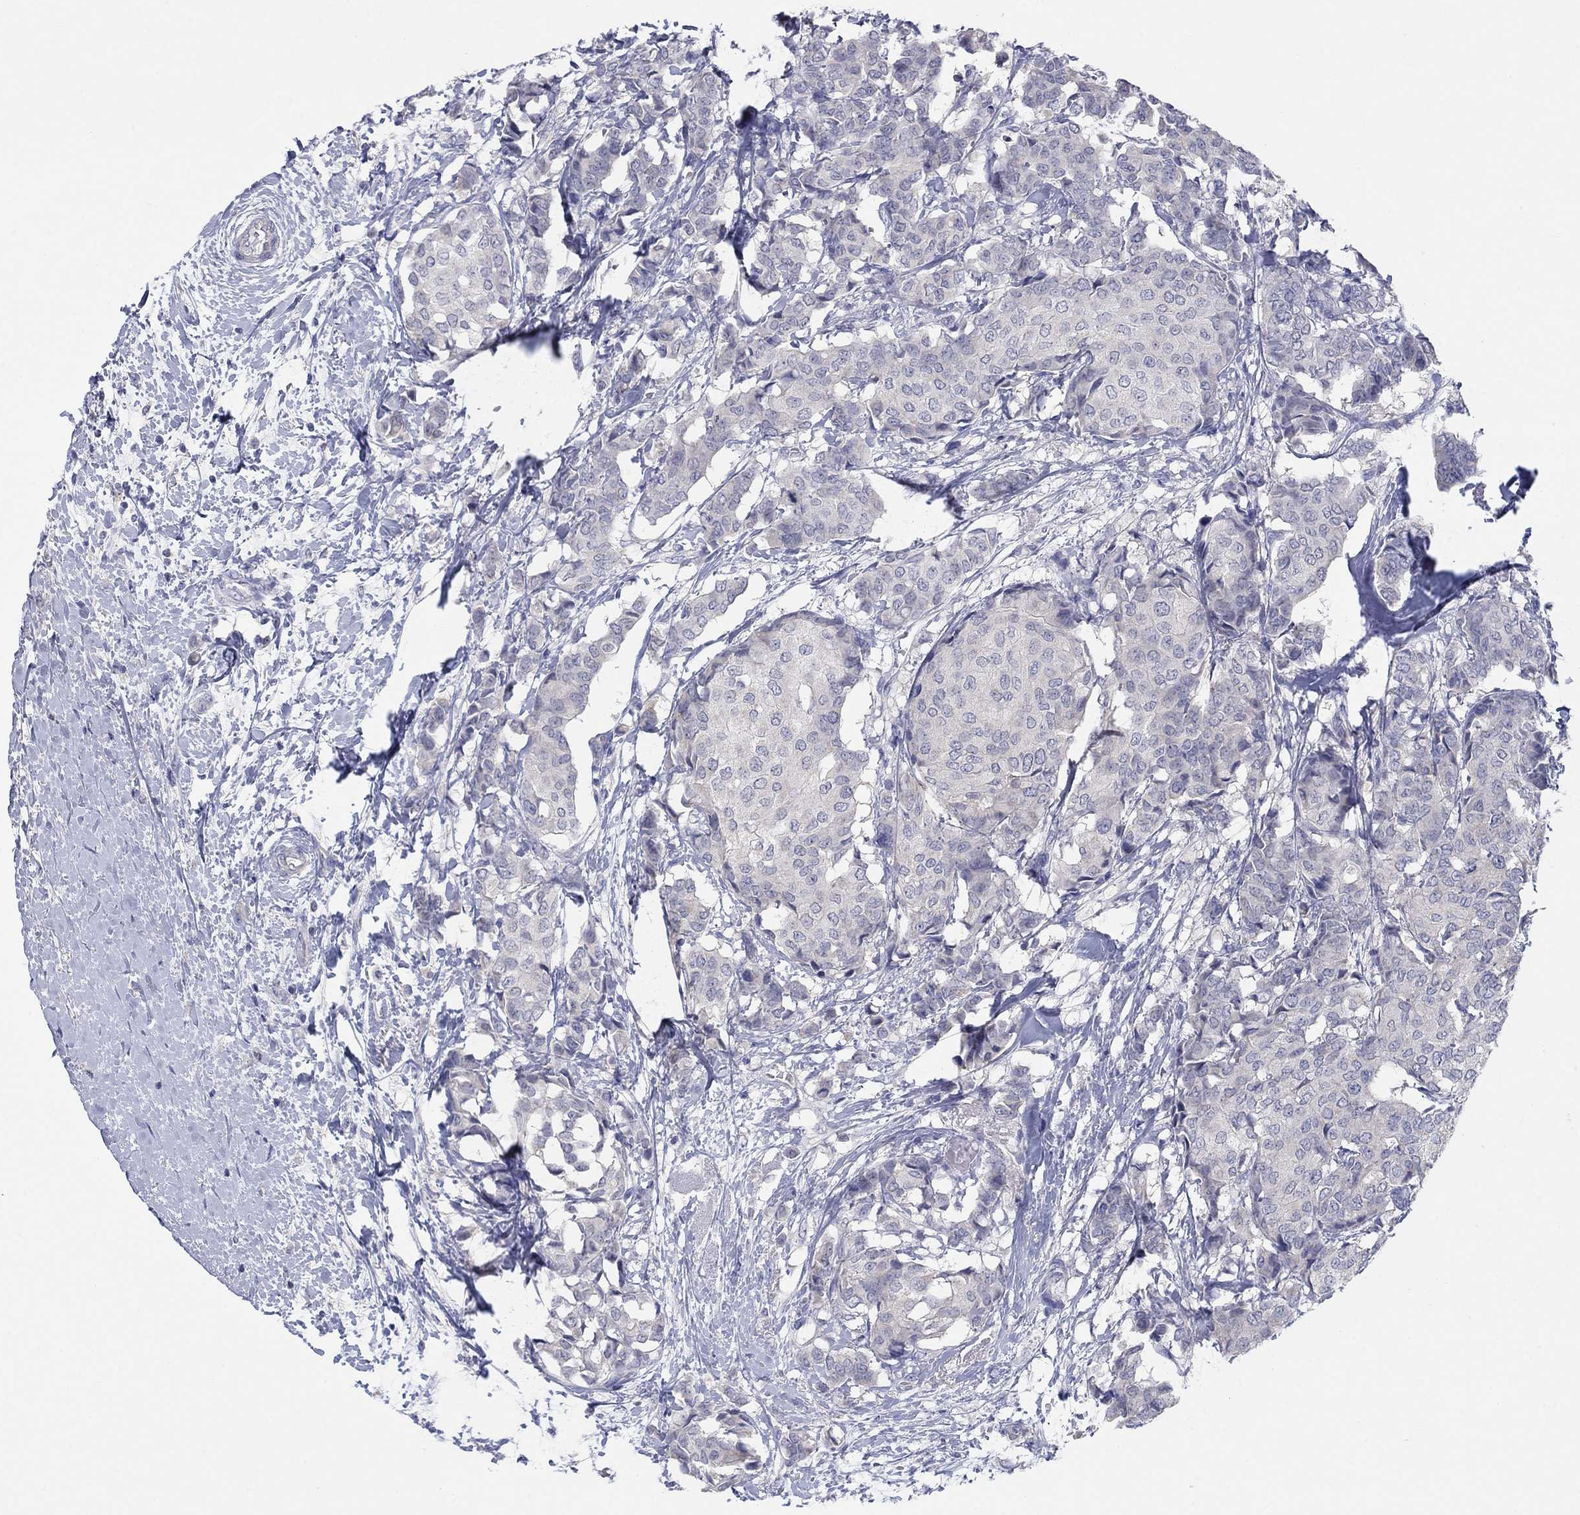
{"staining": {"intensity": "negative", "quantity": "none", "location": "none"}, "tissue": "breast cancer", "cell_type": "Tumor cells", "image_type": "cancer", "snomed": [{"axis": "morphology", "description": "Duct carcinoma"}, {"axis": "topography", "description": "Breast"}], "caption": "The micrograph reveals no staining of tumor cells in breast cancer (invasive ductal carcinoma). Nuclei are stained in blue.", "gene": "FER1L6", "patient": {"sex": "female", "age": 75}}